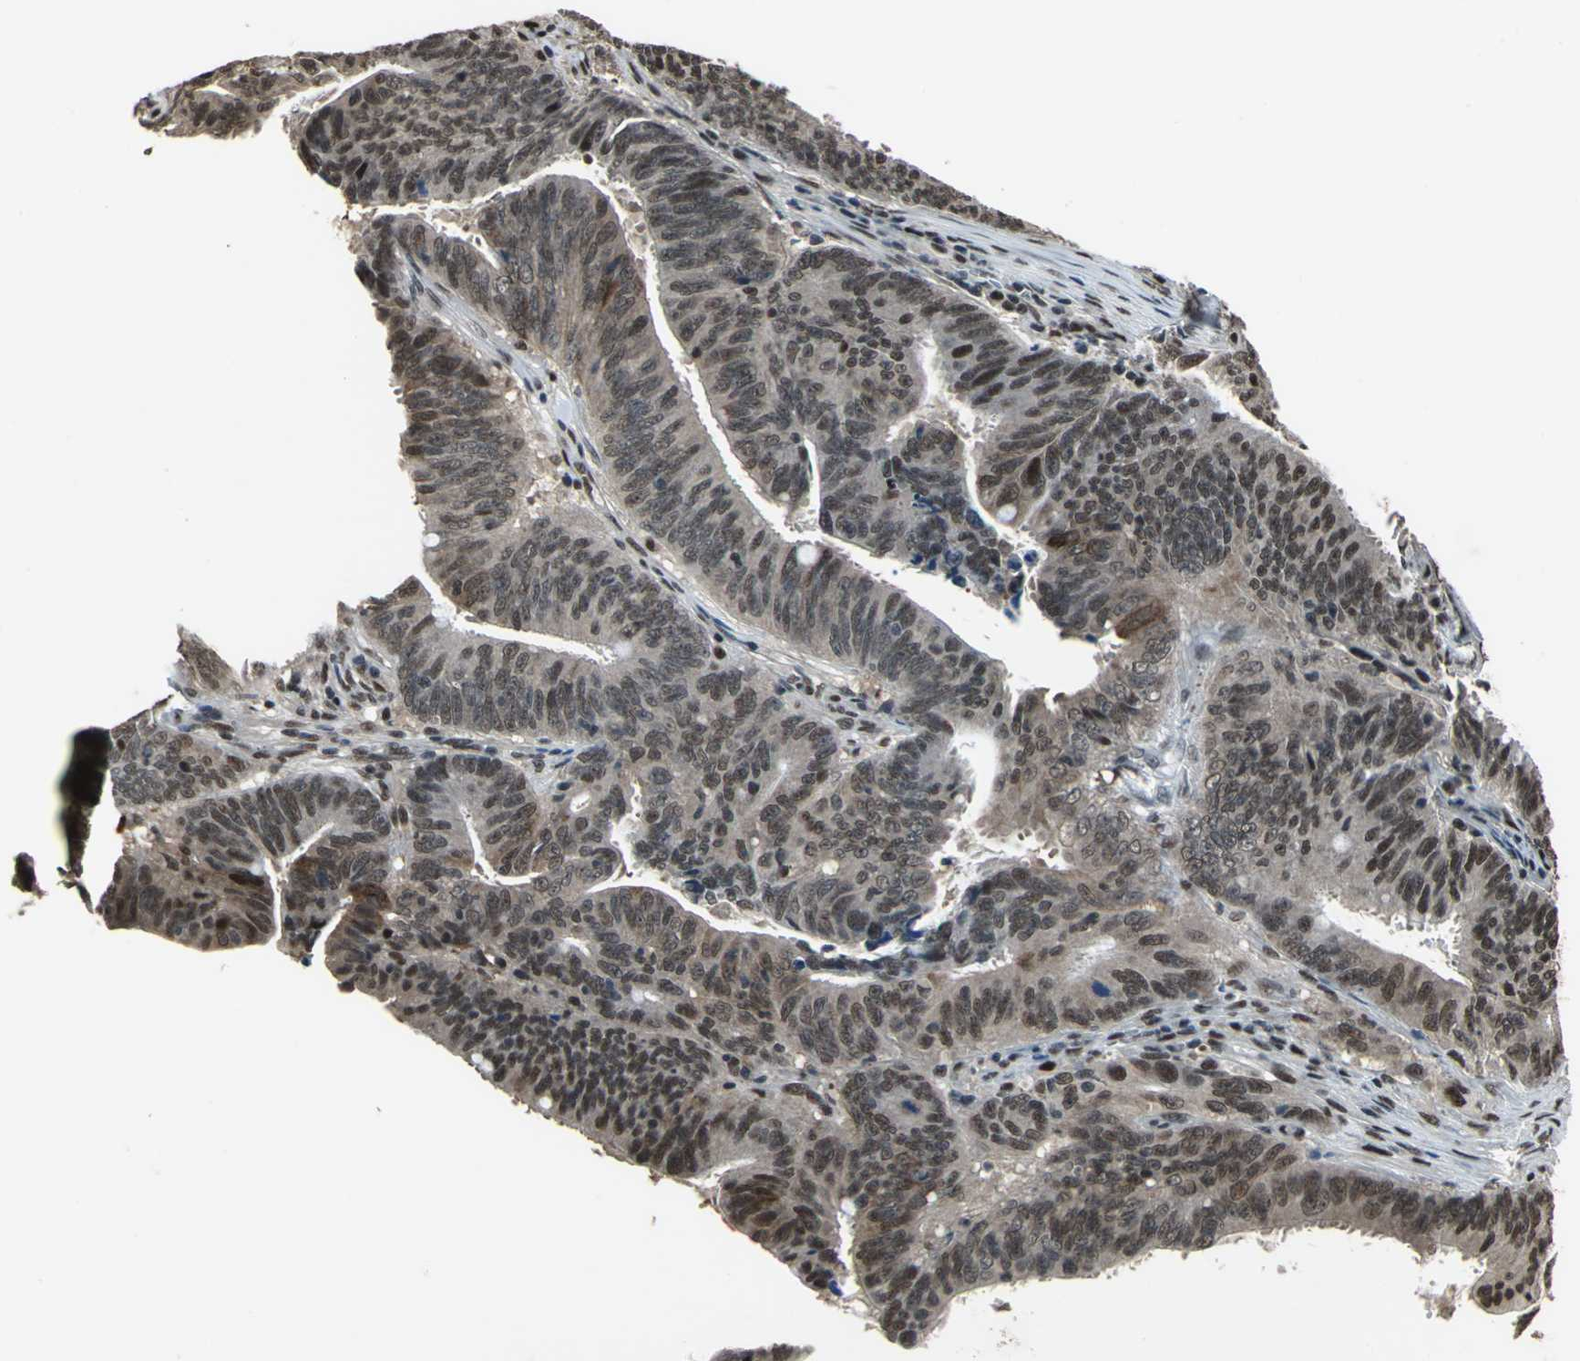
{"staining": {"intensity": "moderate", "quantity": "25%-75%", "location": "cytoplasmic/membranous,nuclear"}, "tissue": "colorectal cancer", "cell_type": "Tumor cells", "image_type": "cancer", "snomed": [{"axis": "morphology", "description": "Adenocarcinoma, NOS"}, {"axis": "topography", "description": "Colon"}], "caption": "Protein analysis of colorectal adenocarcinoma tissue shows moderate cytoplasmic/membranous and nuclear positivity in approximately 25%-75% of tumor cells. Immunohistochemistry stains the protein of interest in brown and the nuclei are stained blue.", "gene": "MIS18BP1", "patient": {"sex": "male", "age": 45}}